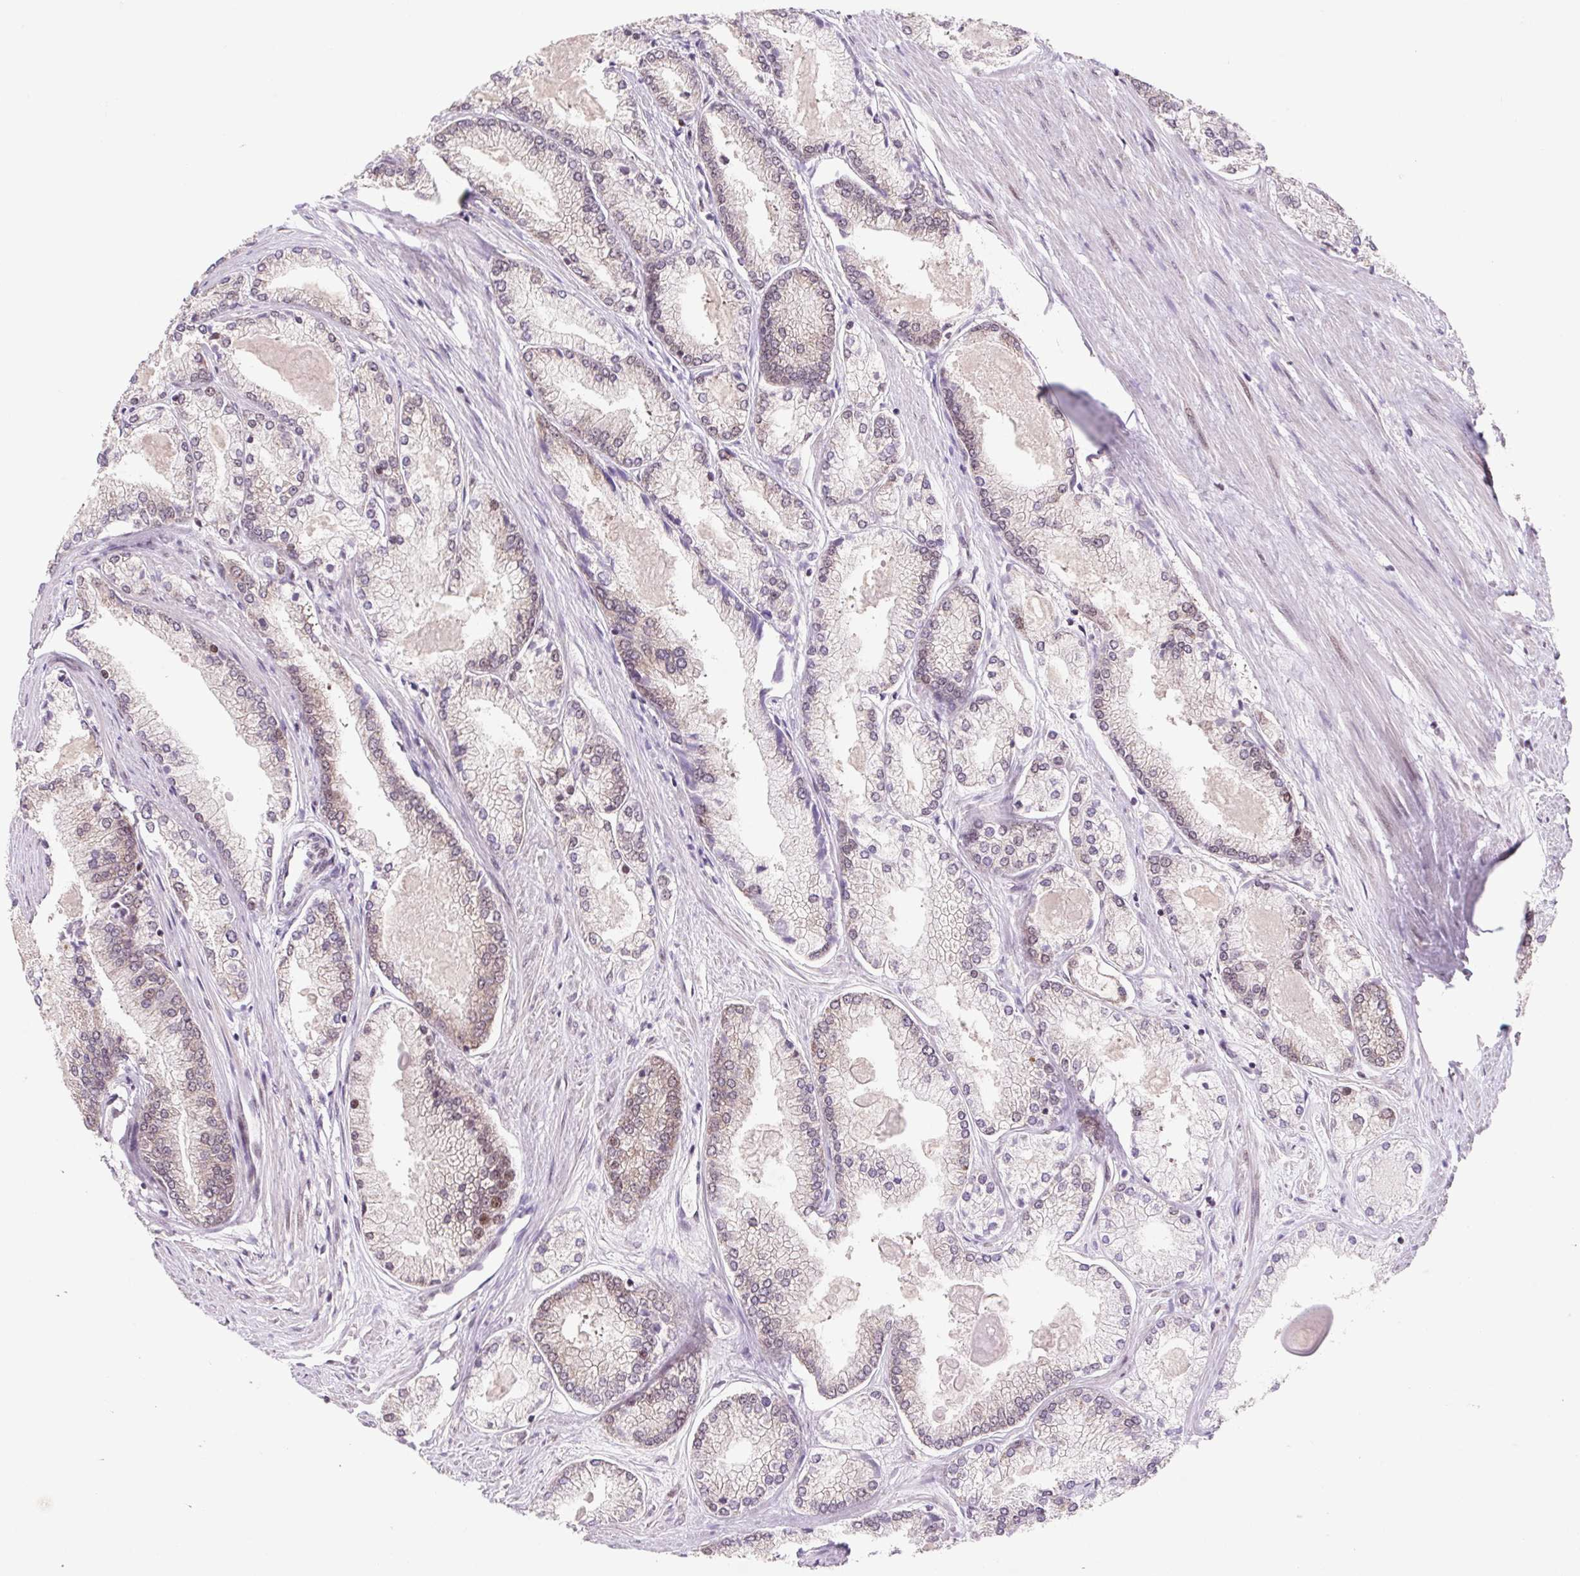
{"staining": {"intensity": "moderate", "quantity": "25%-75%", "location": "cytoplasmic/membranous,nuclear"}, "tissue": "prostate cancer", "cell_type": "Tumor cells", "image_type": "cancer", "snomed": [{"axis": "morphology", "description": "Adenocarcinoma, High grade"}, {"axis": "topography", "description": "Prostate"}], "caption": "Prostate cancer was stained to show a protein in brown. There is medium levels of moderate cytoplasmic/membranous and nuclear expression in approximately 25%-75% of tumor cells. The staining was performed using DAB, with brown indicating positive protein expression. Nuclei are stained blue with hematoxylin.", "gene": "HFE", "patient": {"sex": "male", "age": 68}}